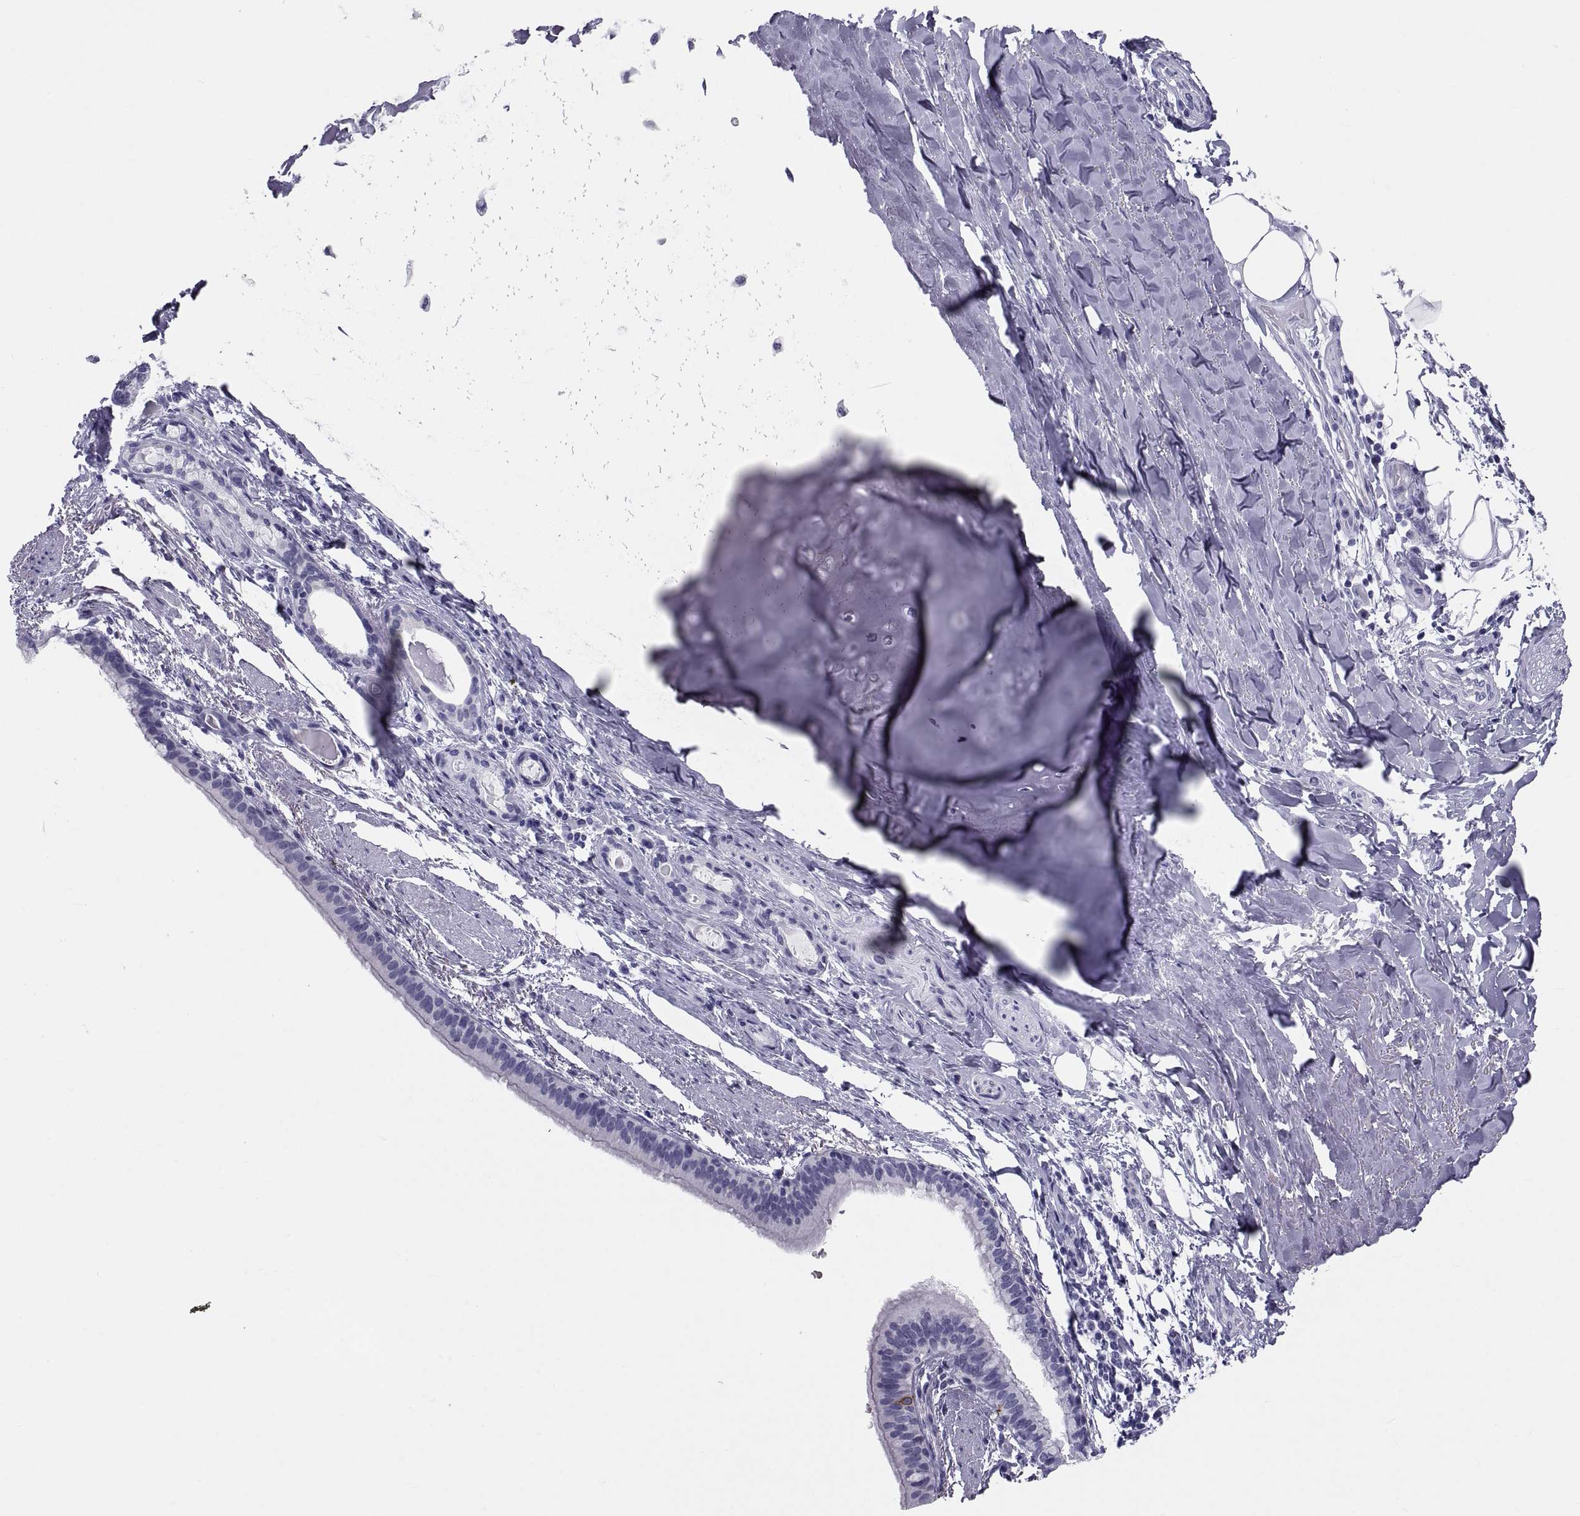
{"staining": {"intensity": "negative", "quantity": "none", "location": "none"}, "tissue": "bronchus", "cell_type": "Respiratory epithelial cells", "image_type": "normal", "snomed": [{"axis": "morphology", "description": "Normal tissue, NOS"}, {"axis": "morphology", "description": "Squamous cell carcinoma, NOS"}, {"axis": "topography", "description": "Bronchus"}, {"axis": "topography", "description": "Lung"}], "caption": "Immunohistochemistry (IHC) of unremarkable bronchus exhibits no staining in respiratory epithelial cells.", "gene": "DEFB129", "patient": {"sex": "male", "age": 69}}